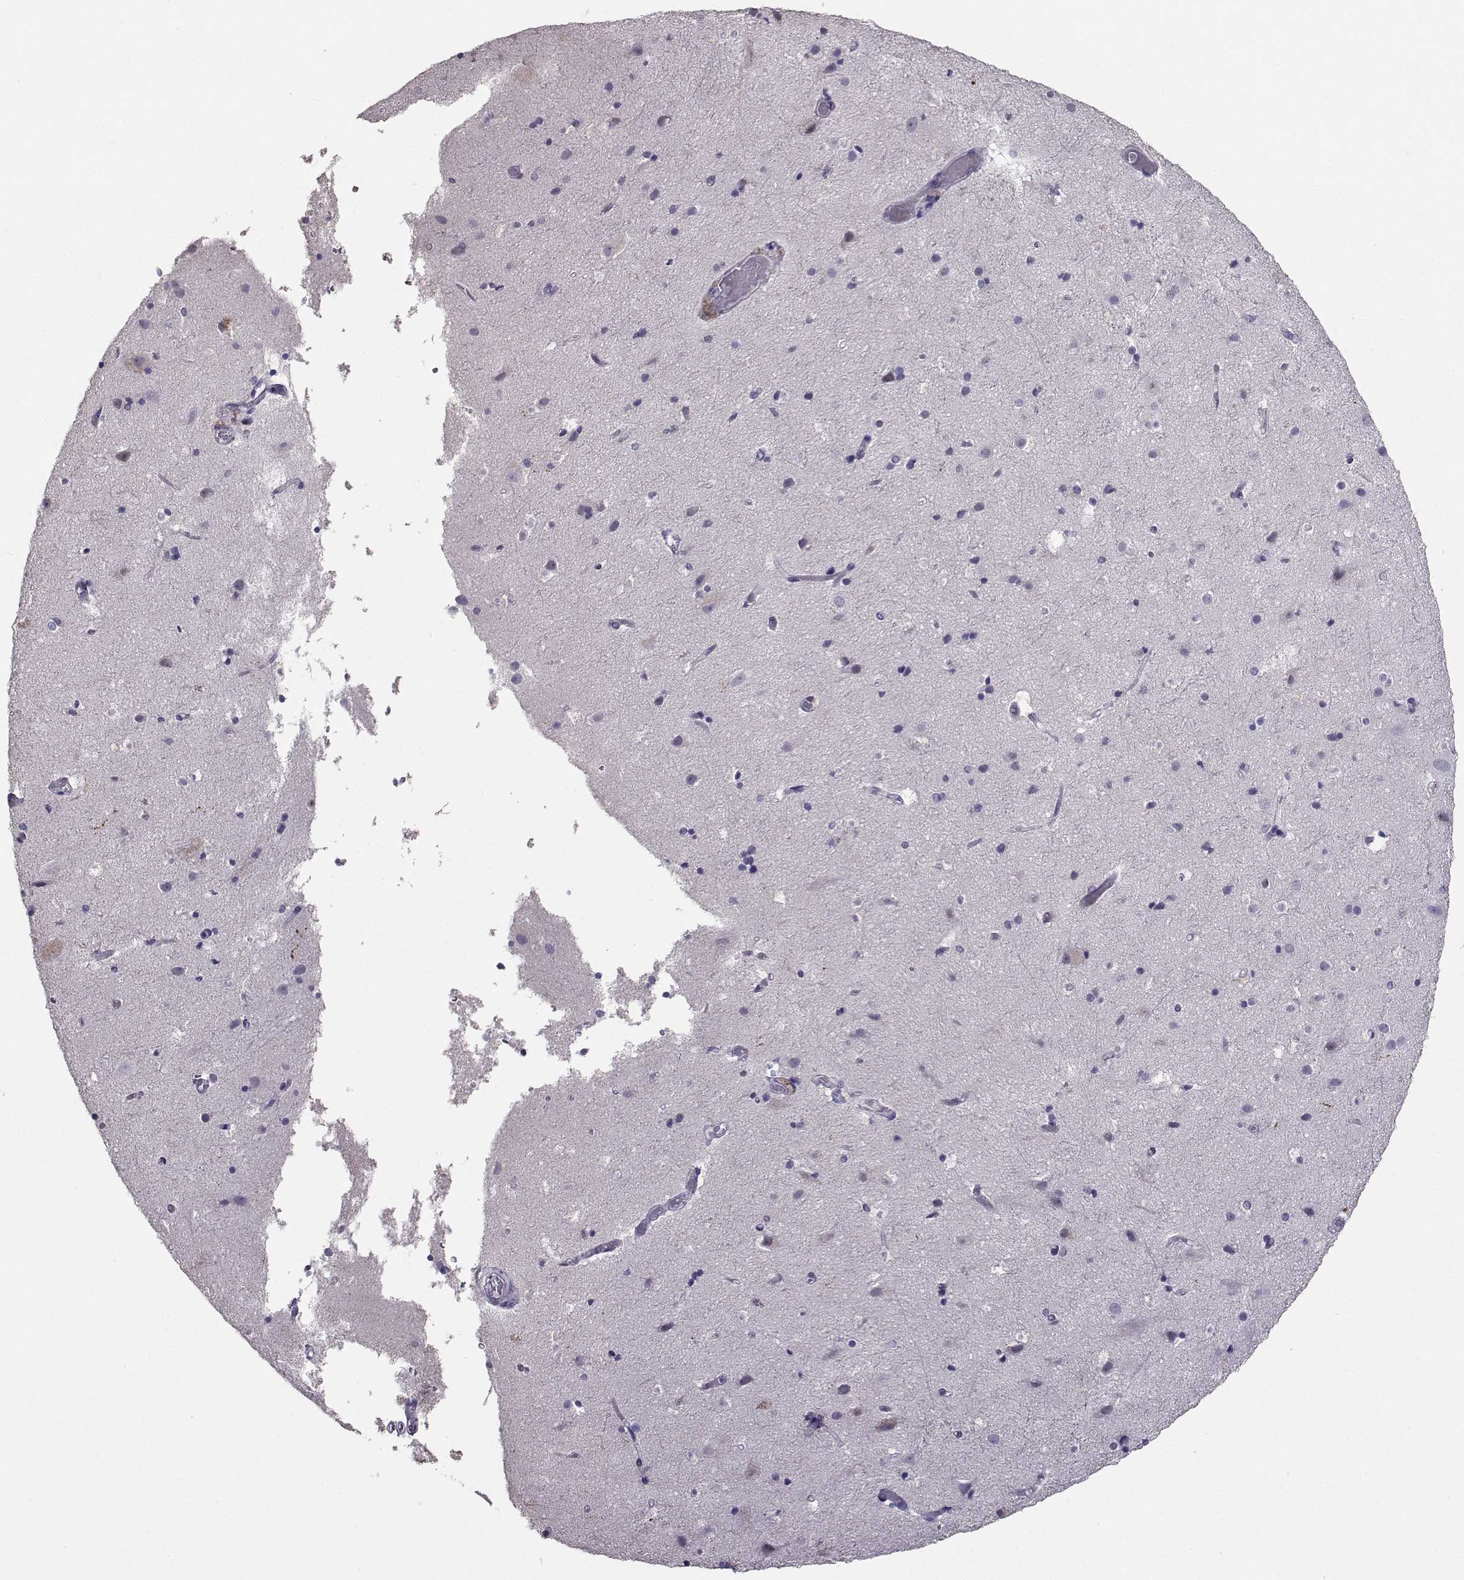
{"staining": {"intensity": "negative", "quantity": "none", "location": "none"}, "tissue": "cerebral cortex", "cell_type": "Endothelial cells", "image_type": "normal", "snomed": [{"axis": "morphology", "description": "Normal tissue, NOS"}, {"axis": "topography", "description": "Cerebral cortex"}], "caption": "A histopathology image of cerebral cortex stained for a protein shows no brown staining in endothelial cells.", "gene": "CARTPT", "patient": {"sex": "female", "age": 52}}